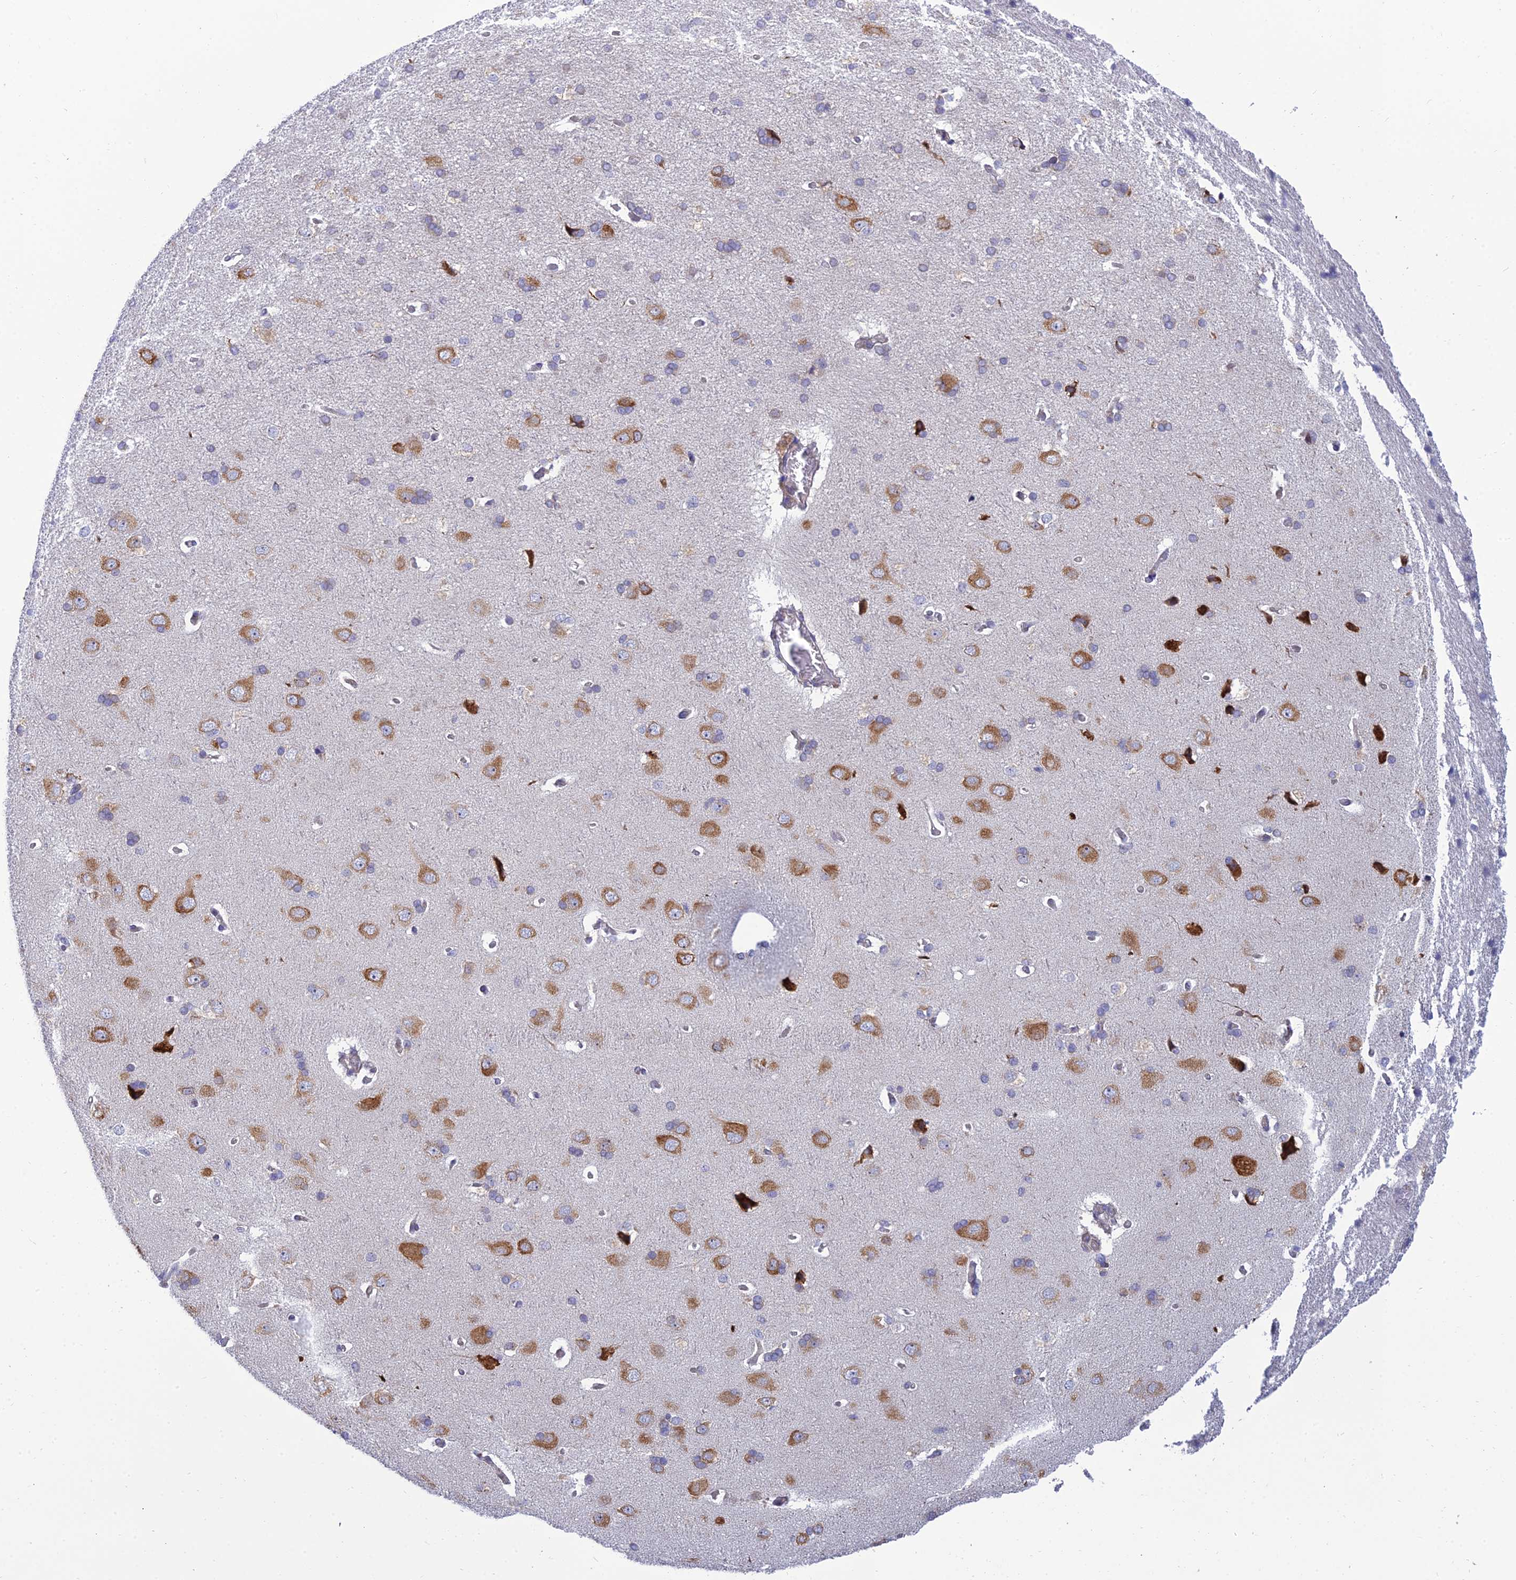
{"staining": {"intensity": "negative", "quantity": "none", "location": "none"}, "tissue": "cerebral cortex", "cell_type": "Endothelial cells", "image_type": "normal", "snomed": [{"axis": "morphology", "description": "Normal tissue, NOS"}, {"axis": "topography", "description": "Cerebral cortex"}], "caption": "Photomicrograph shows no significant protein expression in endothelial cells of normal cerebral cortex. (DAB immunohistochemistry, high magnification).", "gene": "CLCN7", "patient": {"sex": "male", "age": 62}}